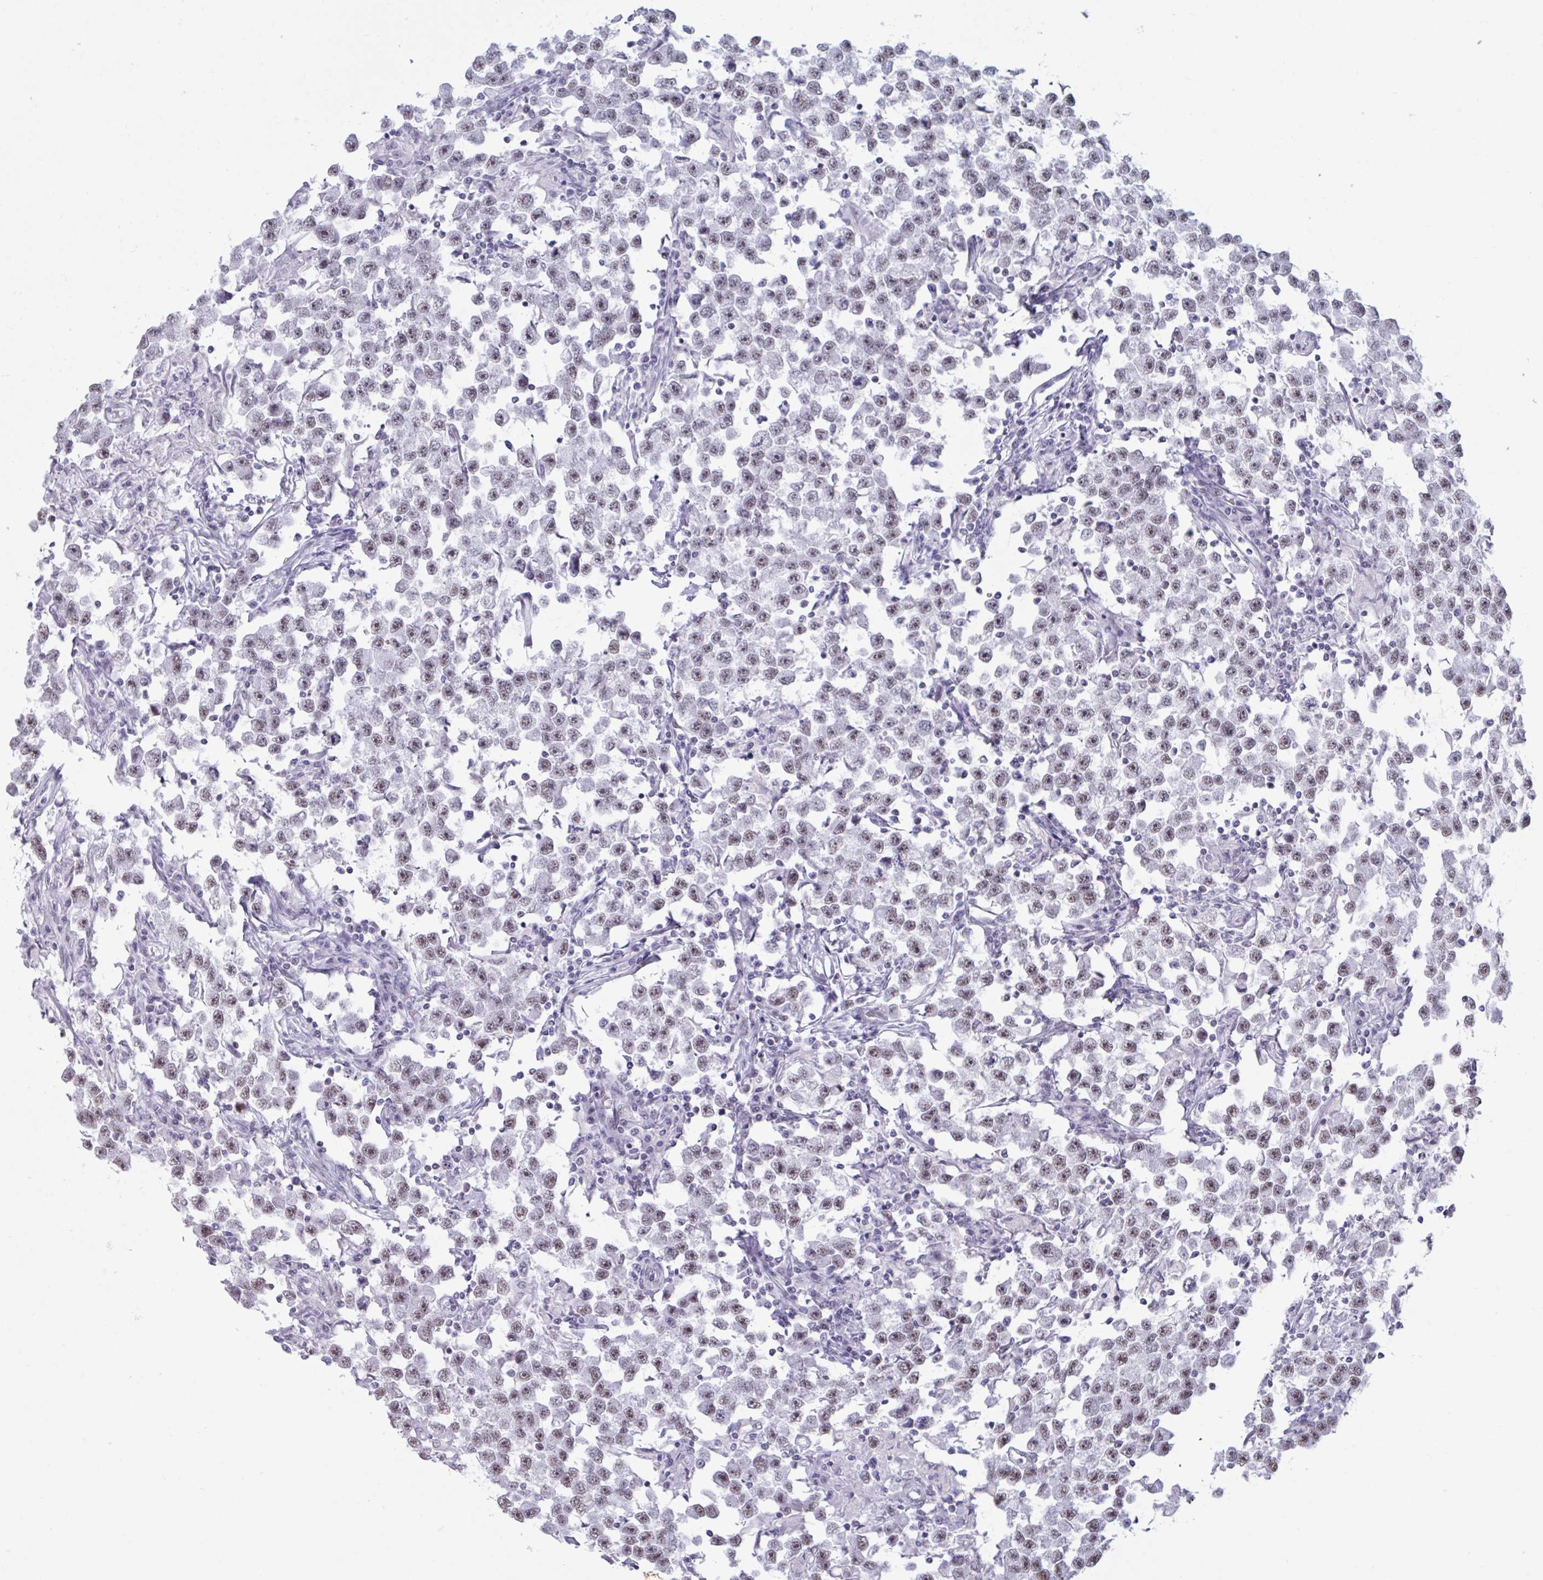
{"staining": {"intensity": "weak", "quantity": "25%-75%", "location": "nuclear"}, "tissue": "testis cancer", "cell_type": "Tumor cells", "image_type": "cancer", "snomed": [{"axis": "morphology", "description": "Seminoma, NOS"}, {"axis": "topography", "description": "Testis"}], "caption": "Testis cancer was stained to show a protein in brown. There is low levels of weak nuclear staining in approximately 25%-75% of tumor cells. (DAB (3,3'-diaminobenzidine) IHC, brown staining for protein, blue staining for nuclei).", "gene": "HSD17B6", "patient": {"sex": "male", "age": 33}}